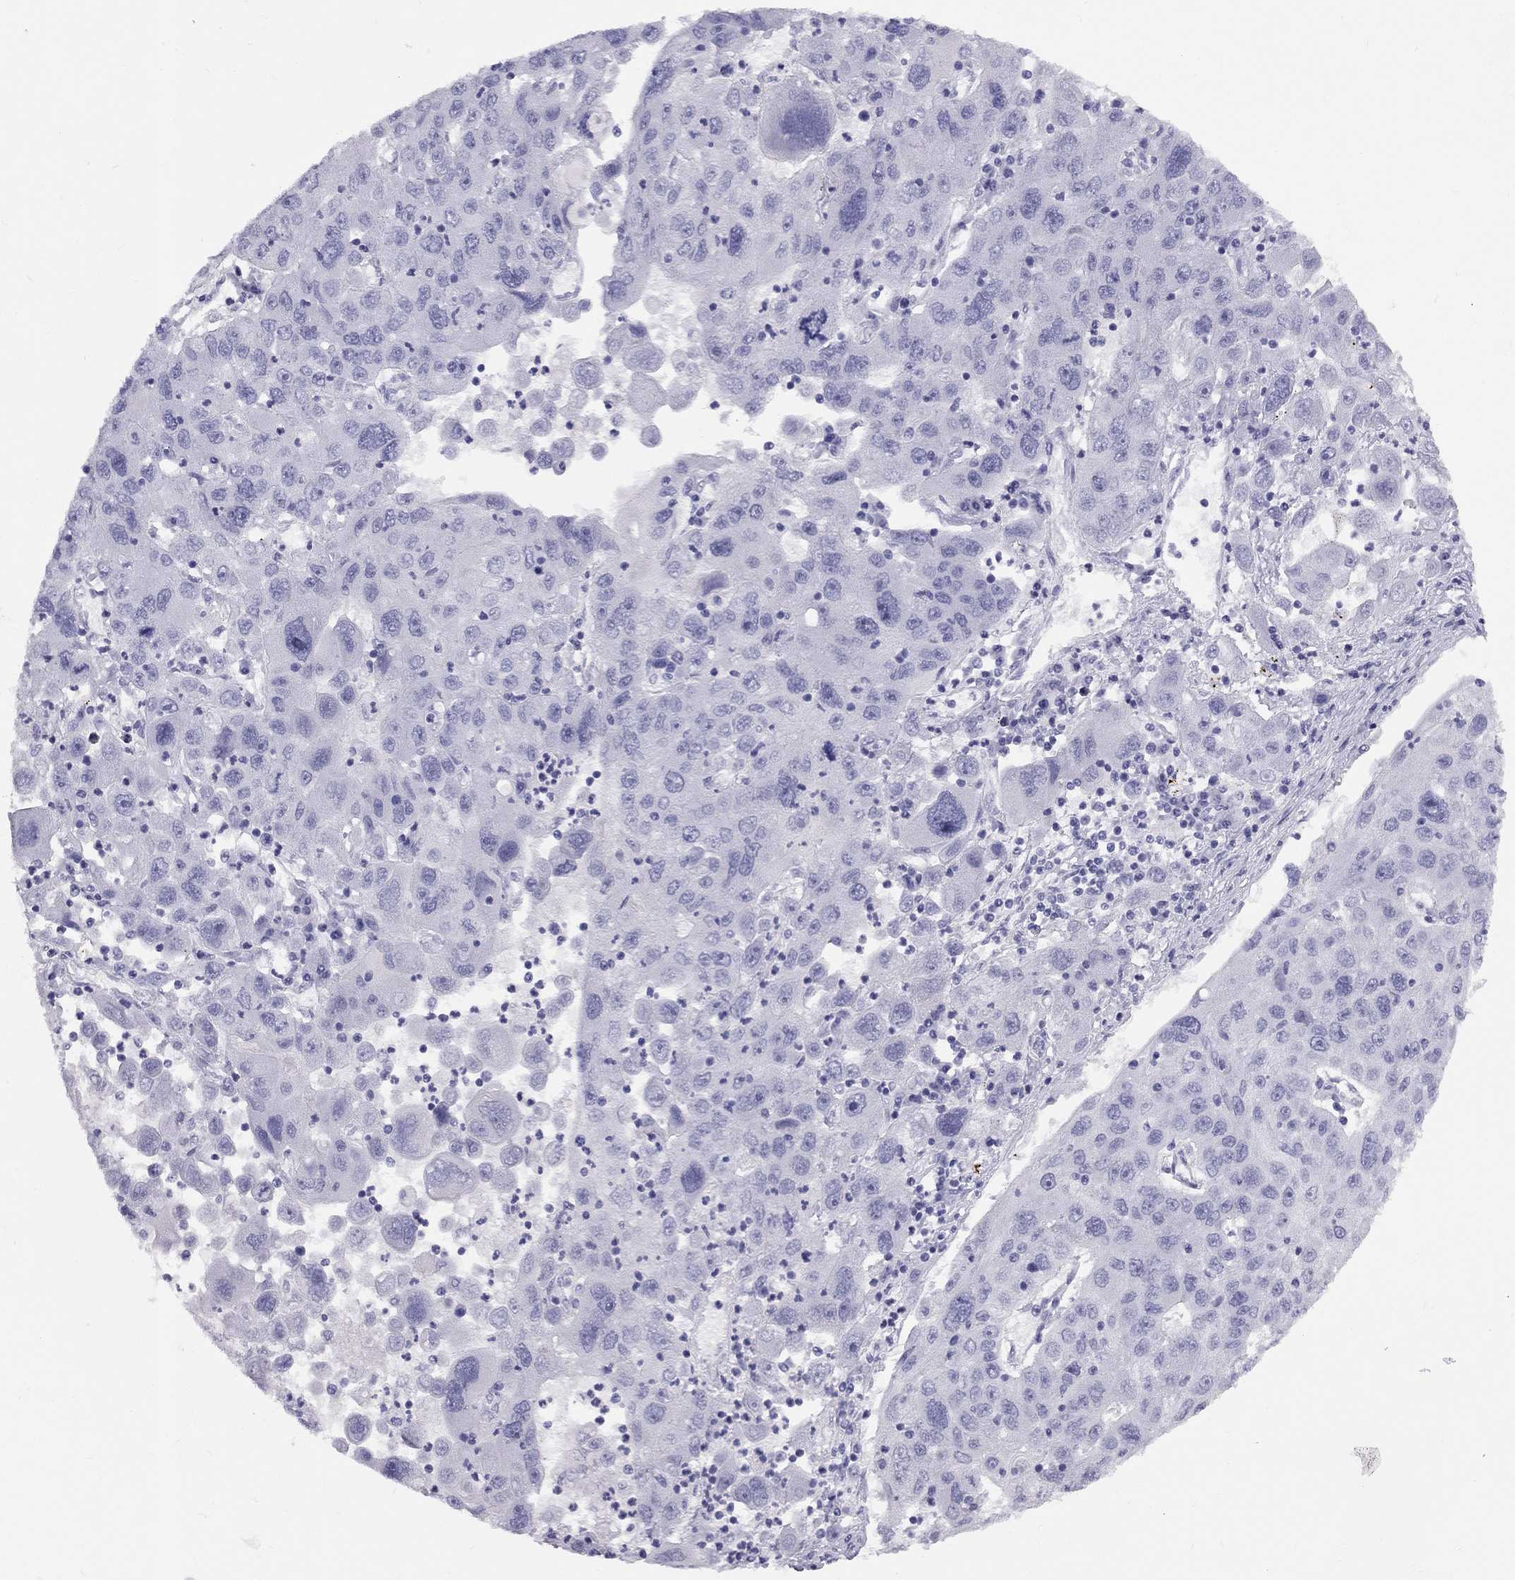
{"staining": {"intensity": "negative", "quantity": "none", "location": "none"}, "tissue": "stomach cancer", "cell_type": "Tumor cells", "image_type": "cancer", "snomed": [{"axis": "morphology", "description": "Adenocarcinoma, NOS"}, {"axis": "topography", "description": "Stomach"}], "caption": "Immunohistochemistry (IHC) image of neoplastic tissue: stomach adenocarcinoma stained with DAB shows no significant protein expression in tumor cells.", "gene": "FSCN3", "patient": {"sex": "male", "age": 56}}